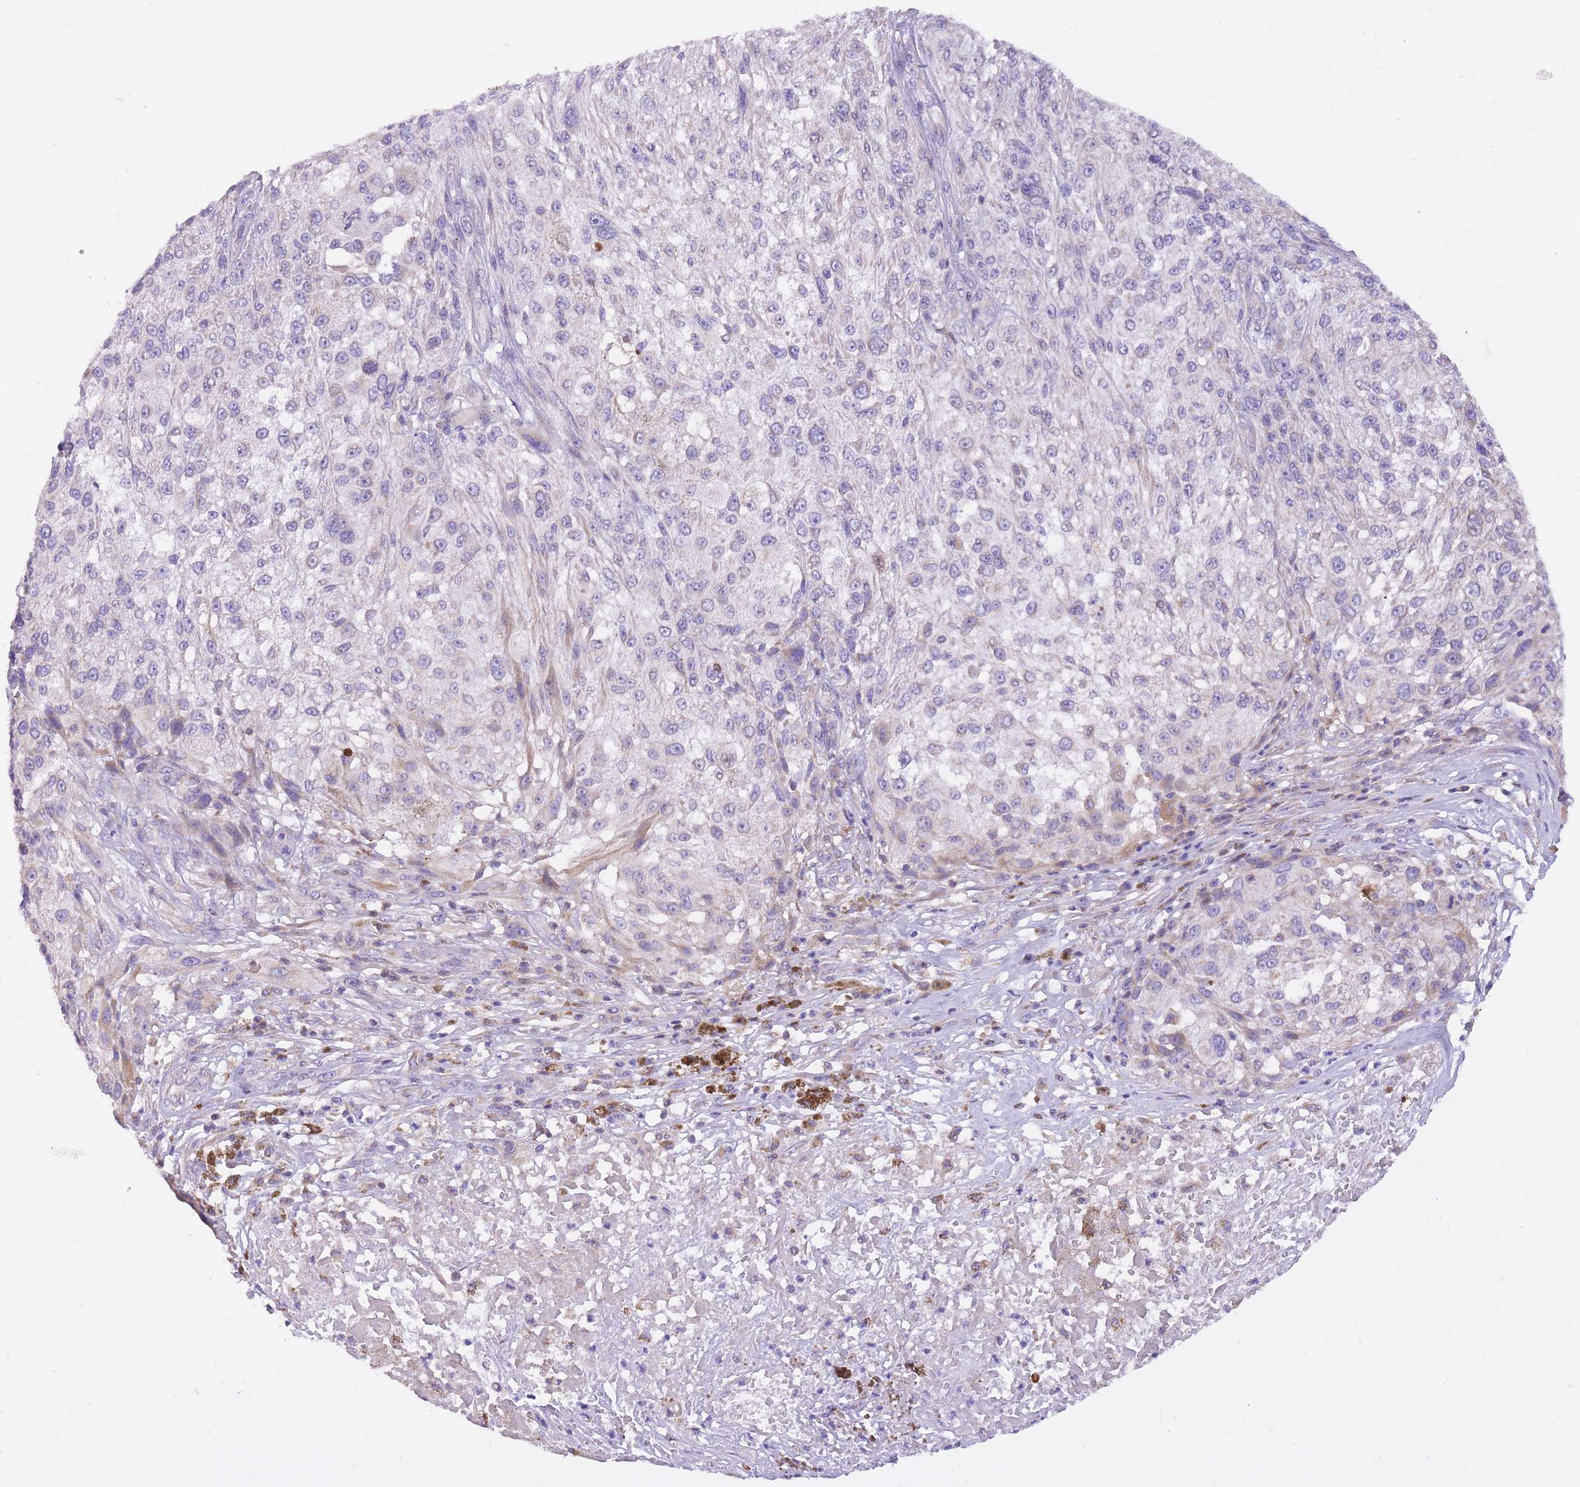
{"staining": {"intensity": "negative", "quantity": "none", "location": "none"}, "tissue": "melanoma", "cell_type": "Tumor cells", "image_type": "cancer", "snomed": [{"axis": "morphology", "description": "Normal morphology"}, {"axis": "morphology", "description": "Malignant melanoma, NOS"}, {"axis": "topography", "description": "Skin"}], "caption": "This is a histopathology image of immunohistochemistry (IHC) staining of malignant melanoma, which shows no positivity in tumor cells.", "gene": "TOPAZ1", "patient": {"sex": "female", "age": 72}}